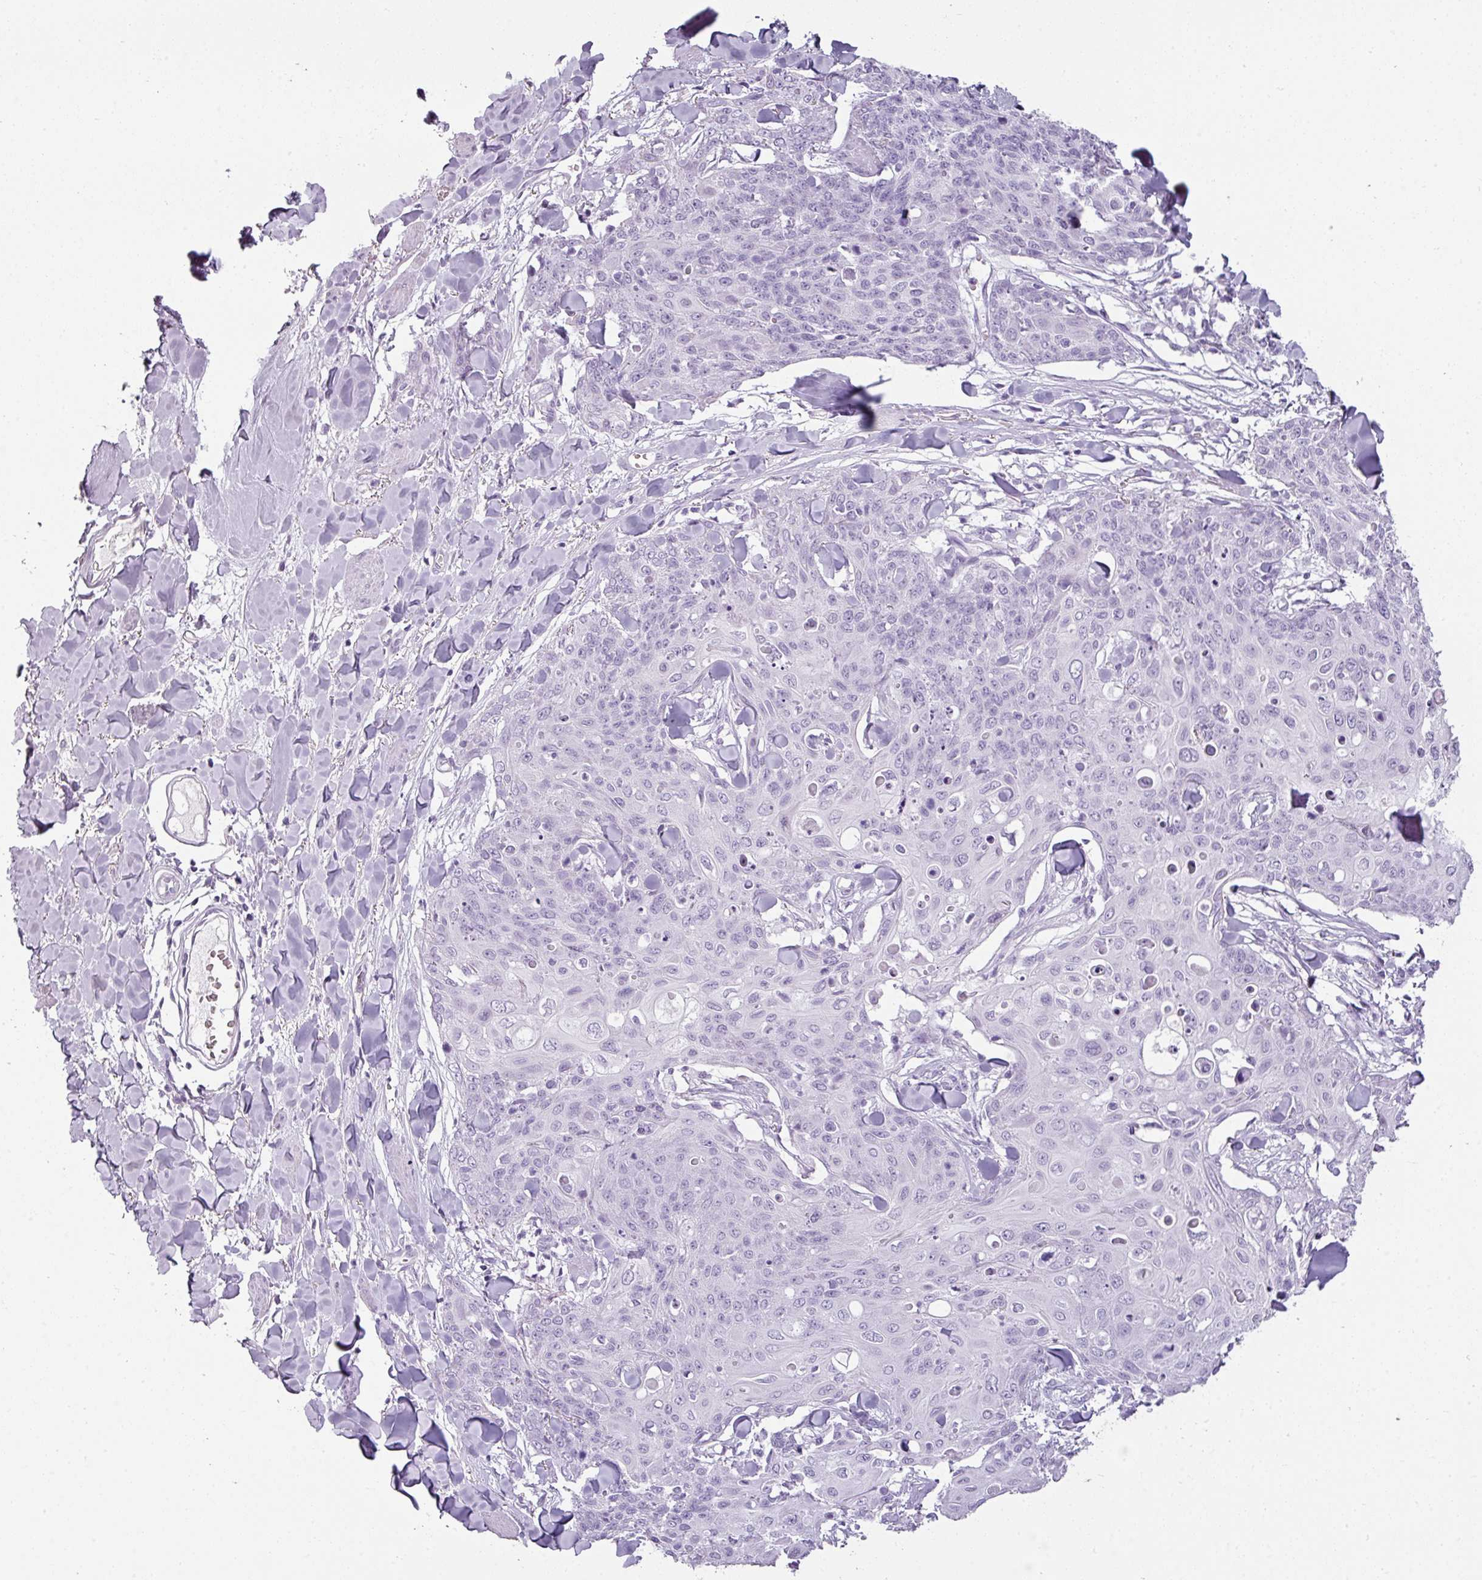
{"staining": {"intensity": "negative", "quantity": "none", "location": "none"}, "tissue": "skin cancer", "cell_type": "Tumor cells", "image_type": "cancer", "snomed": [{"axis": "morphology", "description": "Squamous cell carcinoma, NOS"}, {"axis": "topography", "description": "Skin"}, {"axis": "topography", "description": "Vulva"}], "caption": "There is no significant positivity in tumor cells of squamous cell carcinoma (skin).", "gene": "SCT", "patient": {"sex": "female", "age": 85}}